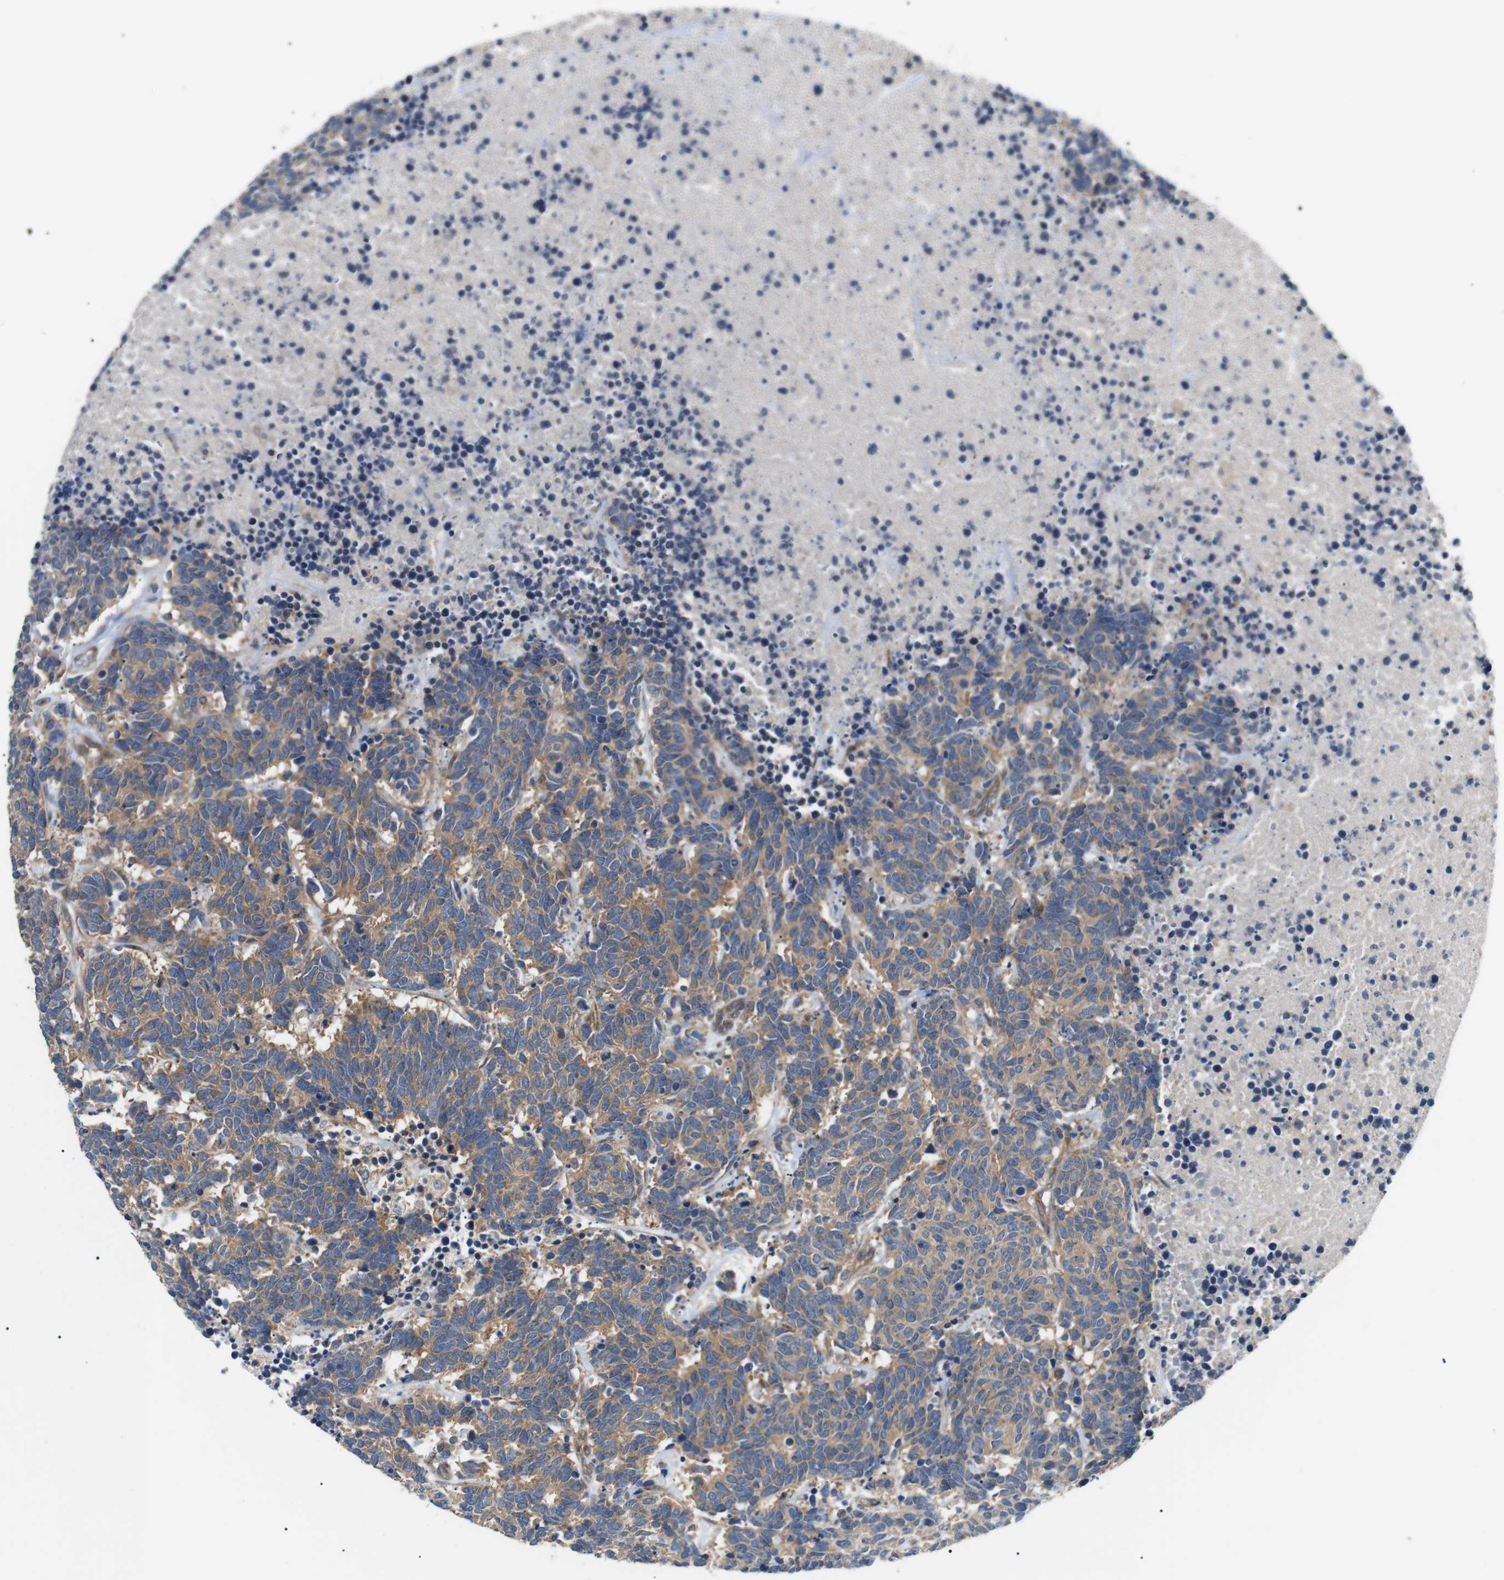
{"staining": {"intensity": "moderate", "quantity": ">75%", "location": "cytoplasmic/membranous"}, "tissue": "carcinoid", "cell_type": "Tumor cells", "image_type": "cancer", "snomed": [{"axis": "morphology", "description": "Carcinoma, NOS"}, {"axis": "morphology", "description": "Carcinoid, malignant, NOS"}, {"axis": "topography", "description": "Urinary bladder"}], "caption": "Carcinoma stained for a protein demonstrates moderate cytoplasmic/membranous positivity in tumor cells.", "gene": "DIPK1A", "patient": {"sex": "male", "age": 57}}